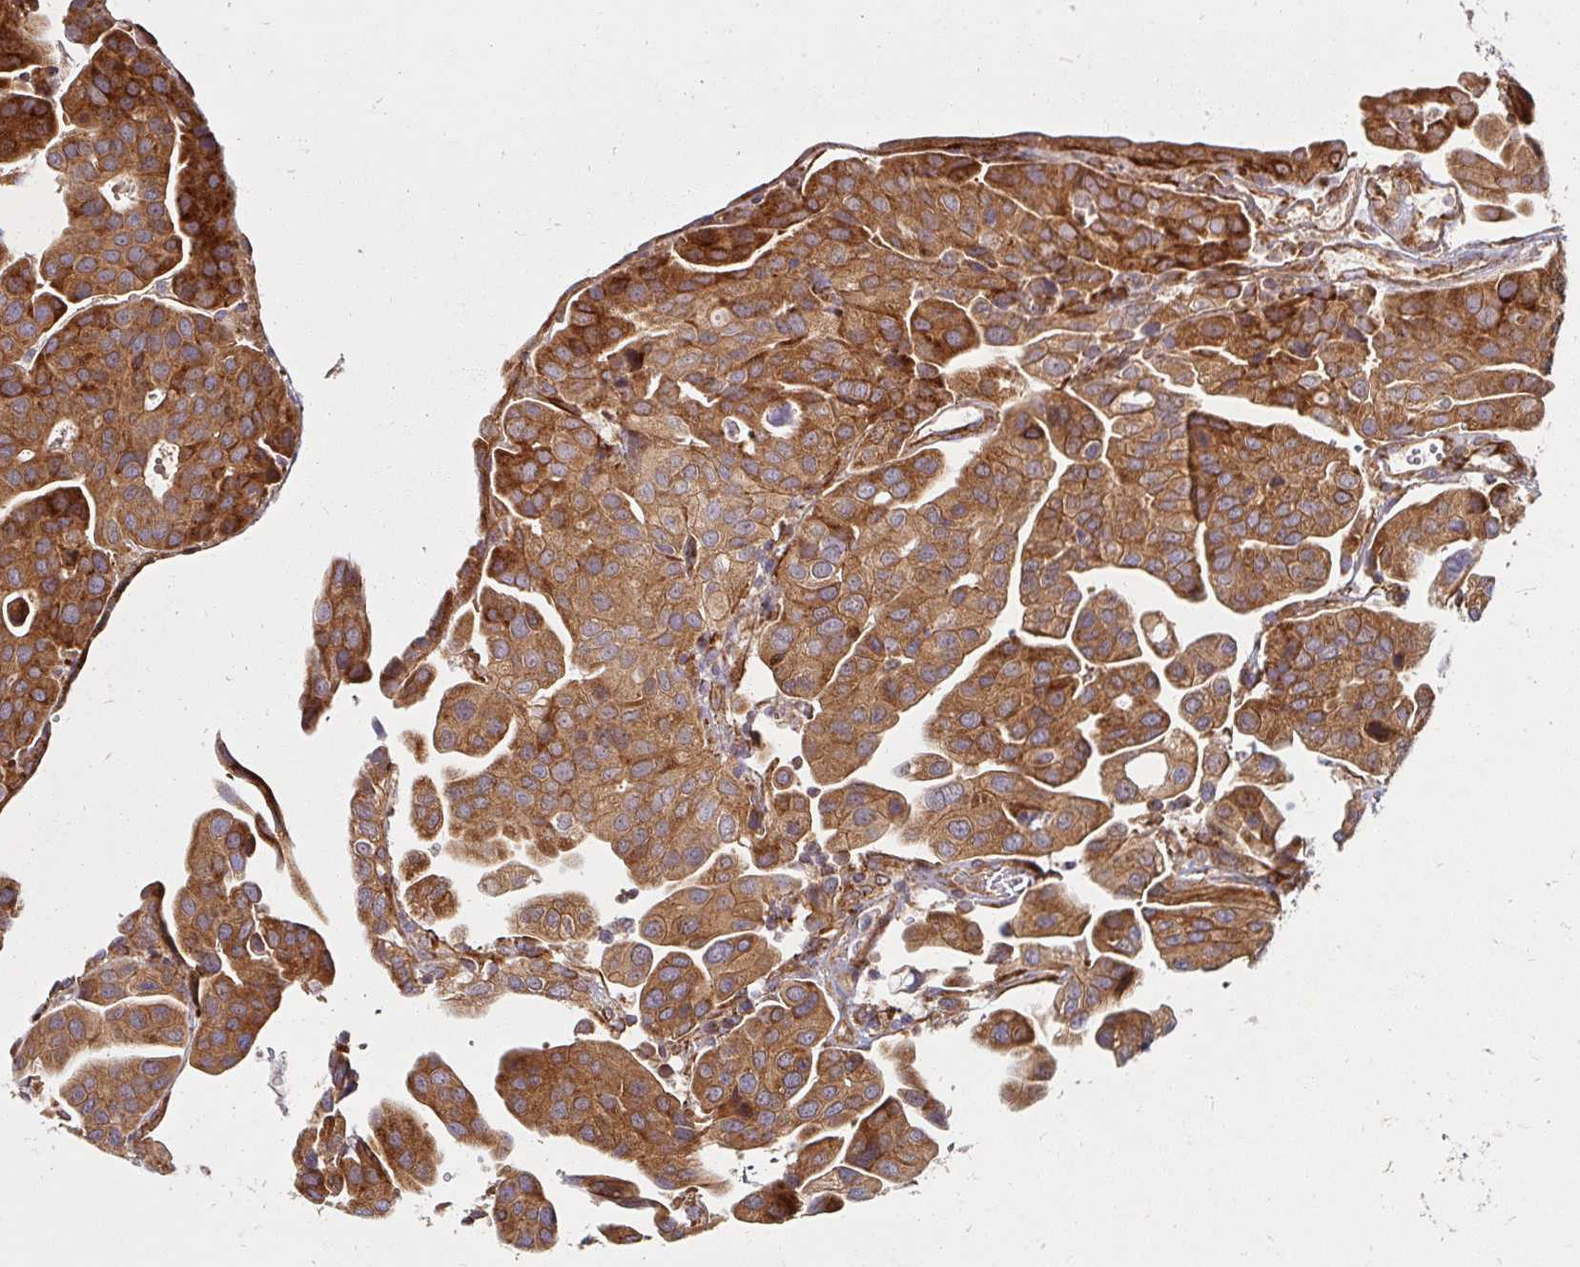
{"staining": {"intensity": "moderate", "quantity": ">75%", "location": "cytoplasmic/membranous"}, "tissue": "renal cancer", "cell_type": "Tumor cells", "image_type": "cancer", "snomed": [{"axis": "morphology", "description": "Adenocarcinoma, NOS"}, {"axis": "topography", "description": "Urinary bladder"}], "caption": "A photomicrograph of renal adenocarcinoma stained for a protein displays moderate cytoplasmic/membranous brown staining in tumor cells. Nuclei are stained in blue.", "gene": "BTF3", "patient": {"sex": "male", "age": 61}}